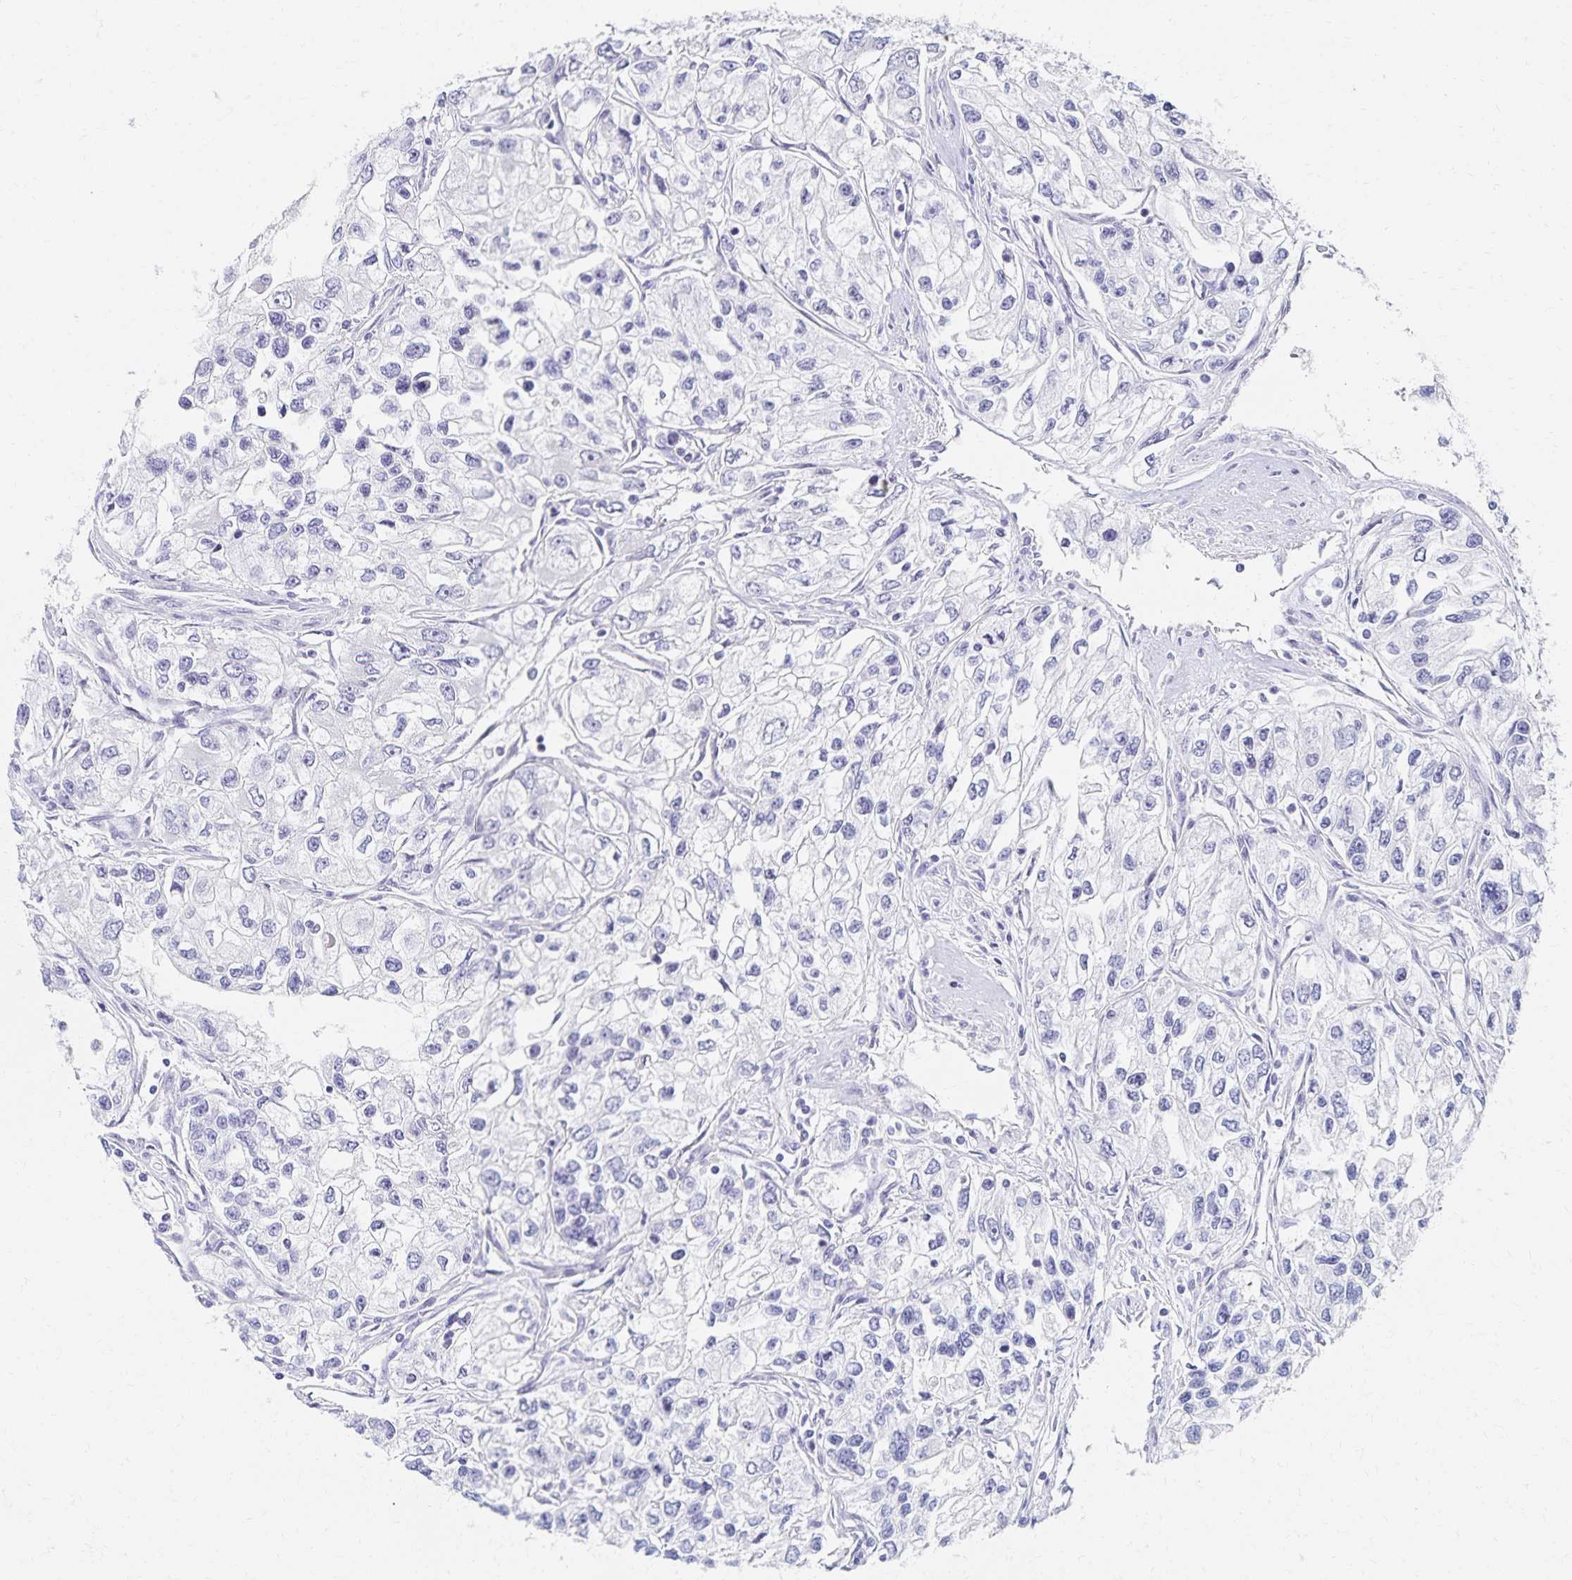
{"staining": {"intensity": "negative", "quantity": "none", "location": "none"}, "tissue": "renal cancer", "cell_type": "Tumor cells", "image_type": "cancer", "snomed": [{"axis": "morphology", "description": "Adenocarcinoma, NOS"}, {"axis": "topography", "description": "Kidney"}], "caption": "This is an immunohistochemistry photomicrograph of human renal adenocarcinoma. There is no staining in tumor cells.", "gene": "C2orf50", "patient": {"sex": "female", "age": 59}}